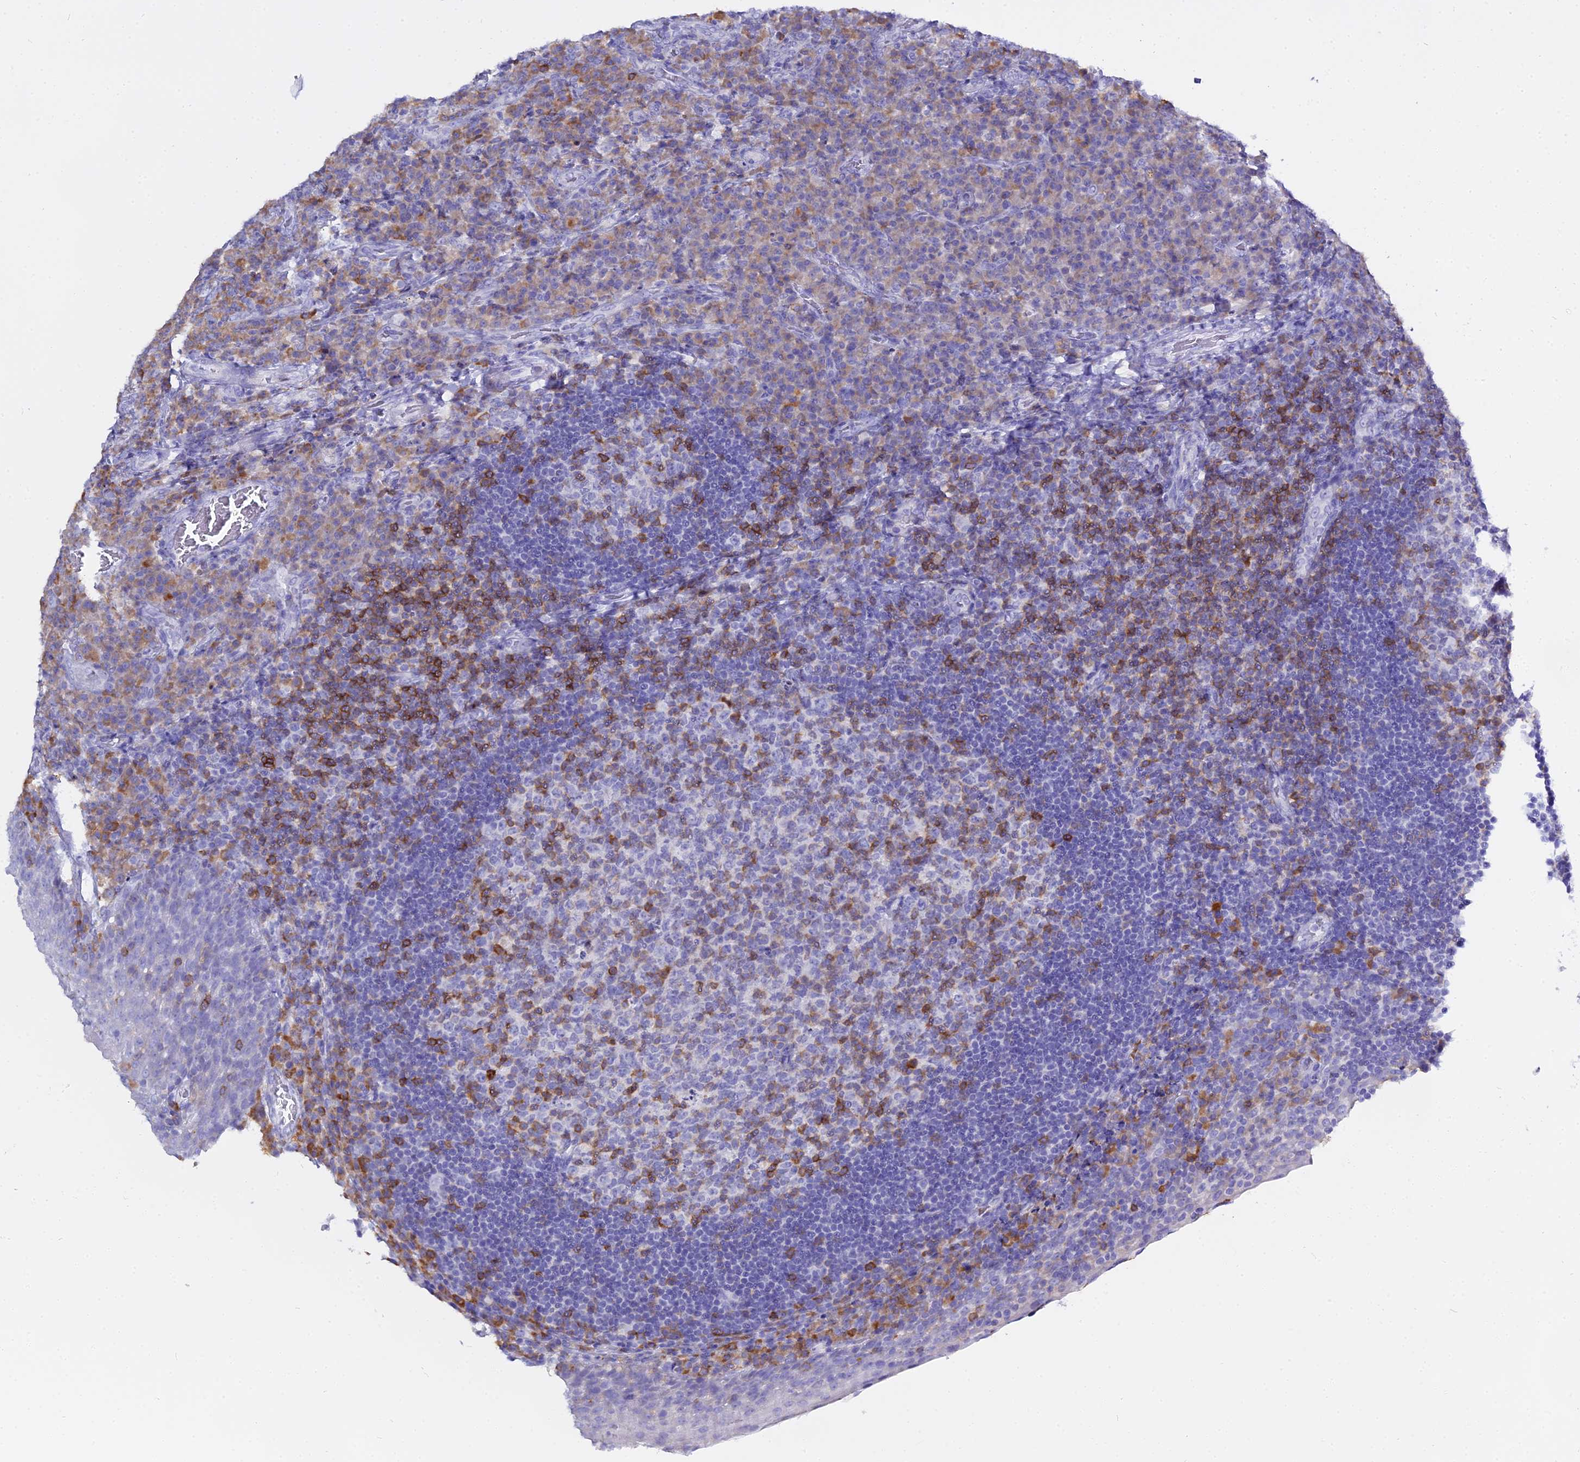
{"staining": {"intensity": "strong", "quantity": "<25%", "location": "cytoplasmic/membranous"}, "tissue": "tonsil", "cell_type": "Germinal center cells", "image_type": "normal", "snomed": [{"axis": "morphology", "description": "Normal tissue, NOS"}, {"axis": "topography", "description": "Tonsil"}], "caption": "Germinal center cells show medium levels of strong cytoplasmic/membranous positivity in approximately <25% of cells in unremarkable human tonsil. (DAB (3,3'-diaminobenzidine) IHC with brightfield microscopy, high magnification).", "gene": "CD5", "patient": {"sex": "male", "age": 17}}